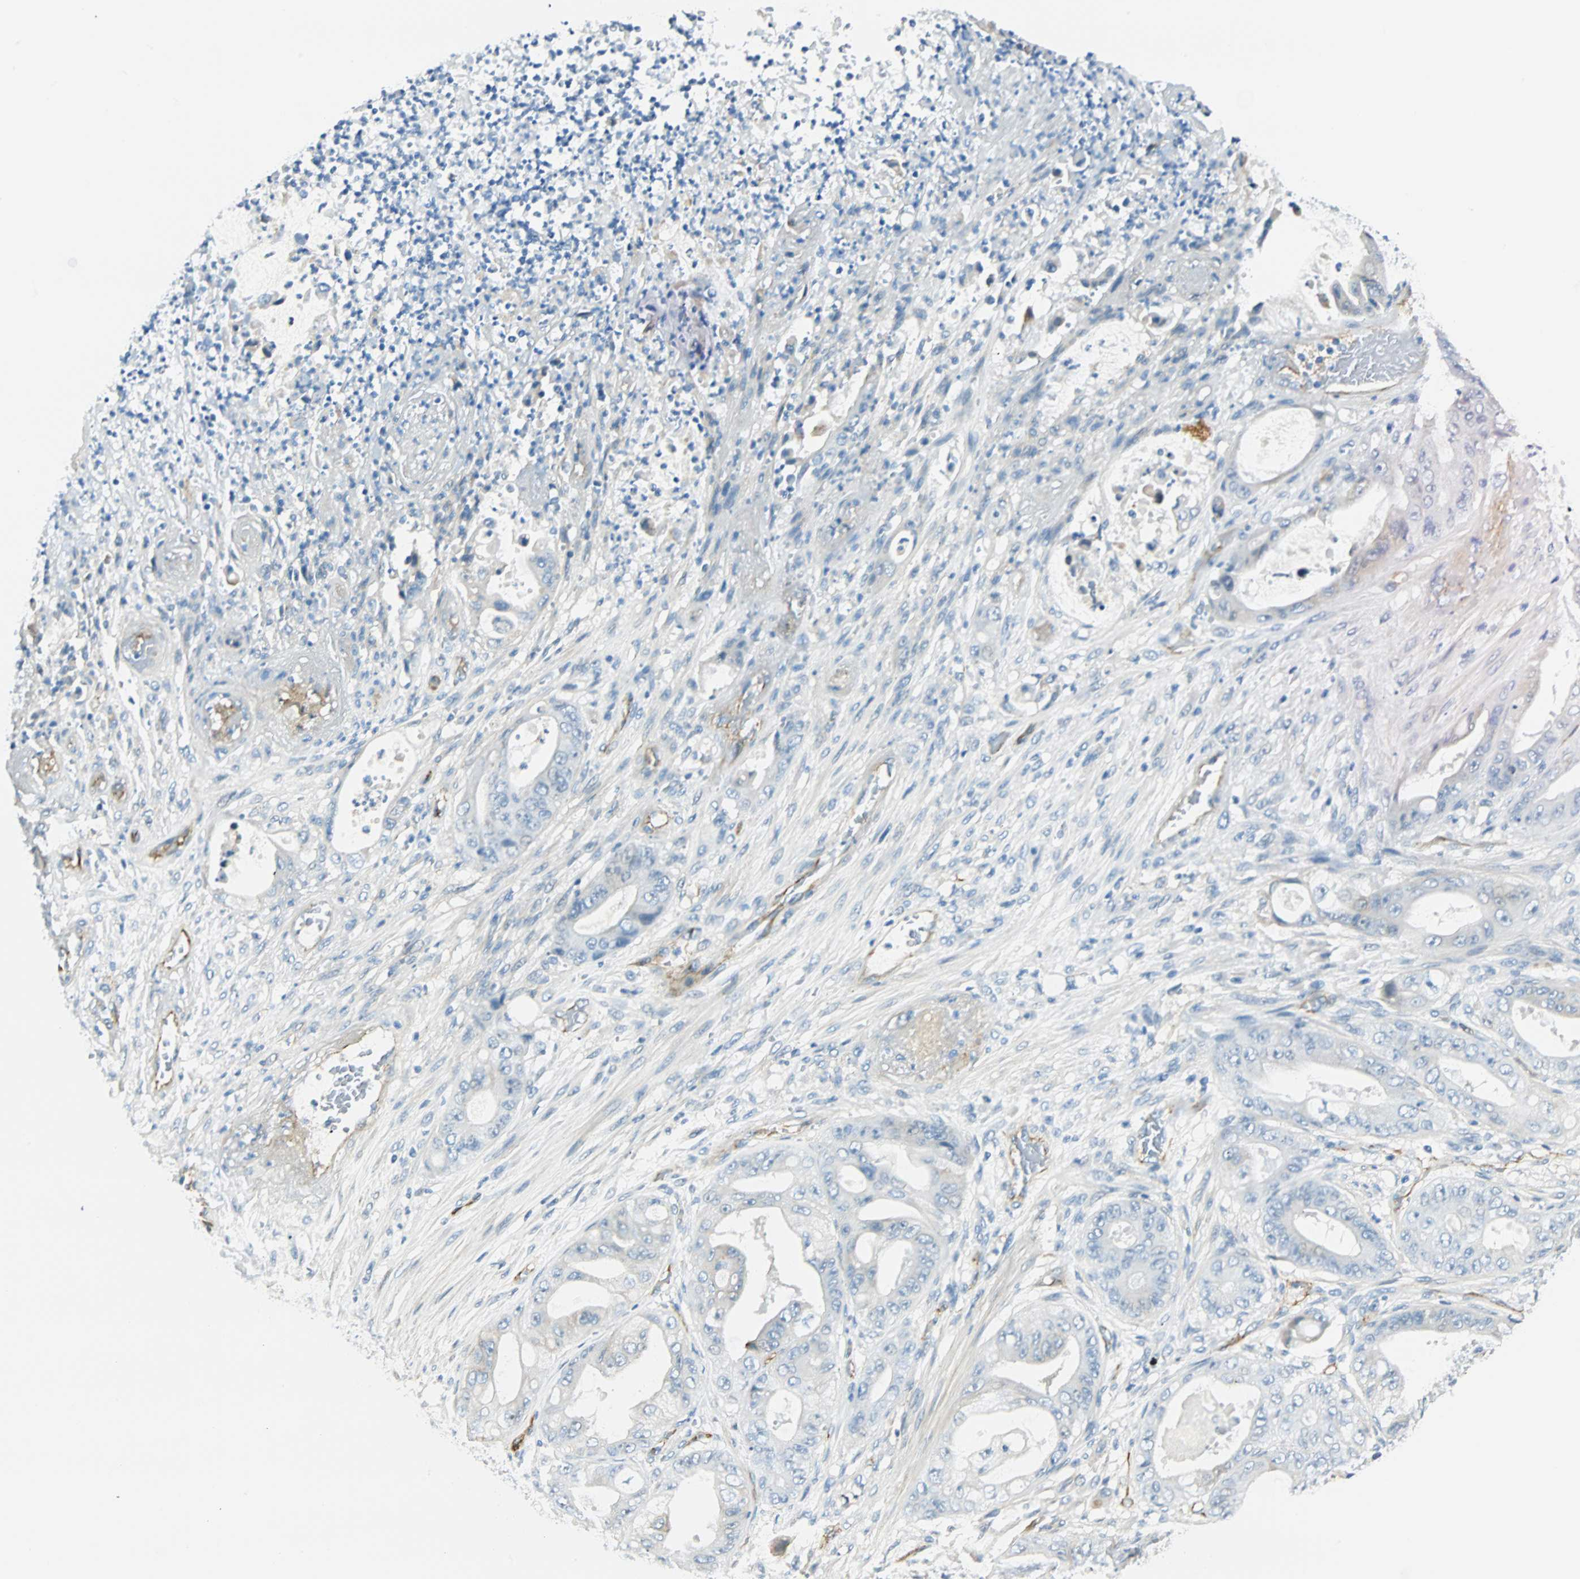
{"staining": {"intensity": "negative", "quantity": "none", "location": "none"}, "tissue": "stomach cancer", "cell_type": "Tumor cells", "image_type": "cancer", "snomed": [{"axis": "morphology", "description": "Adenocarcinoma, NOS"}, {"axis": "topography", "description": "Stomach"}], "caption": "High magnification brightfield microscopy of stomach adenocarcinoma stained with DAB (3,3'-diaminobenzidine) (brown) and counterstained with hematoxylin (blue): tumor cells show no significant staining.", "gene": "VPS9D1", "patient": {"sex": "female", "age": 73}}